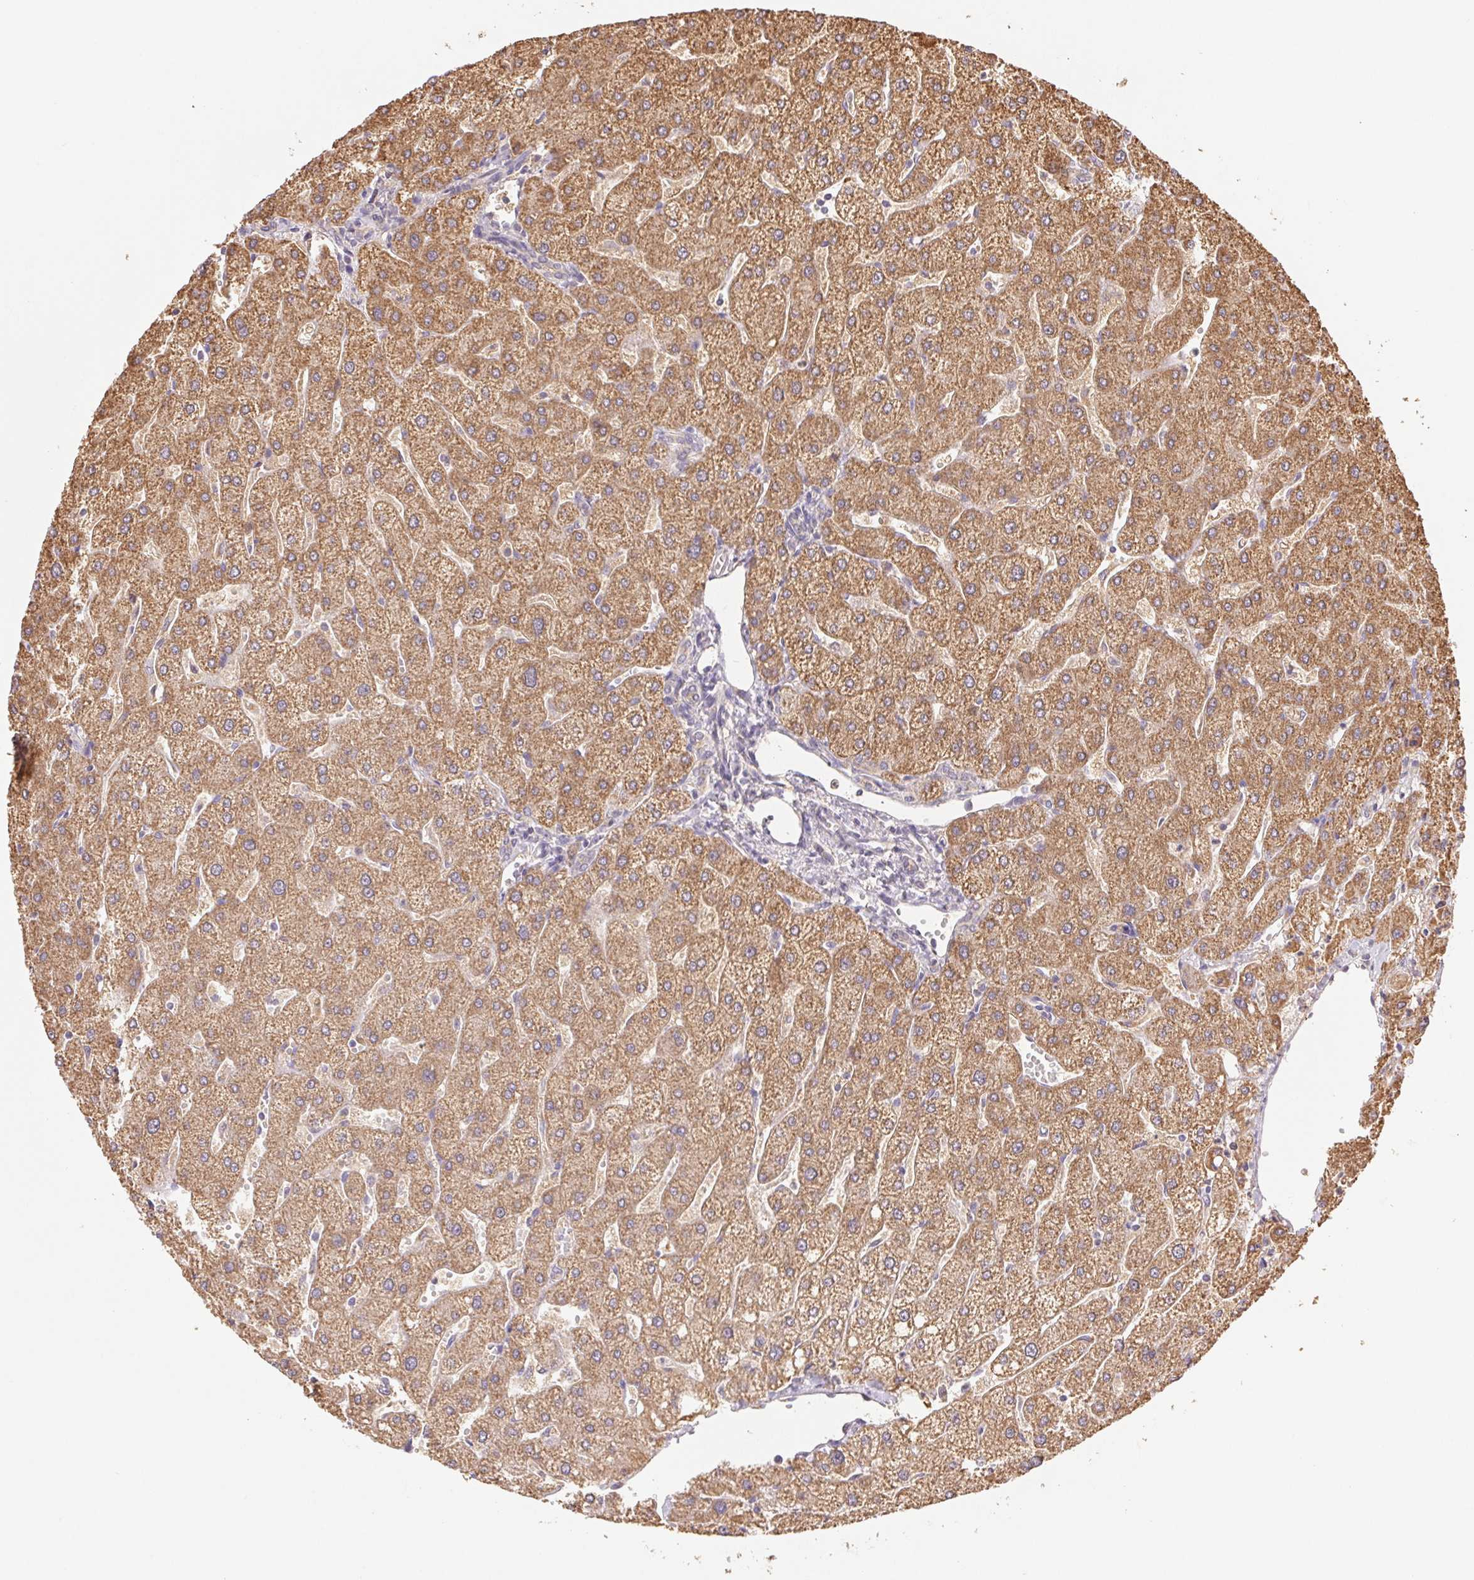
{"staining": {"intensity": "negative", "quantity": "none", "location": "none"}, "tissue": "liver", "cell_type": "Cholangiocytes", "image_type": "normal", "snomed": [{"axis": "morphology", "description": "Normal tissue, NOS"}, {"axis": "topography", "description": "Liver"}], "caption": "The histopathology image shows no significant positivity in cholangiocytes of liver. (Brightfield microscopy of DAB IHC at high magnification).", "gene": "RAB11A", "patient": {"sex": "male", "age": 67}}